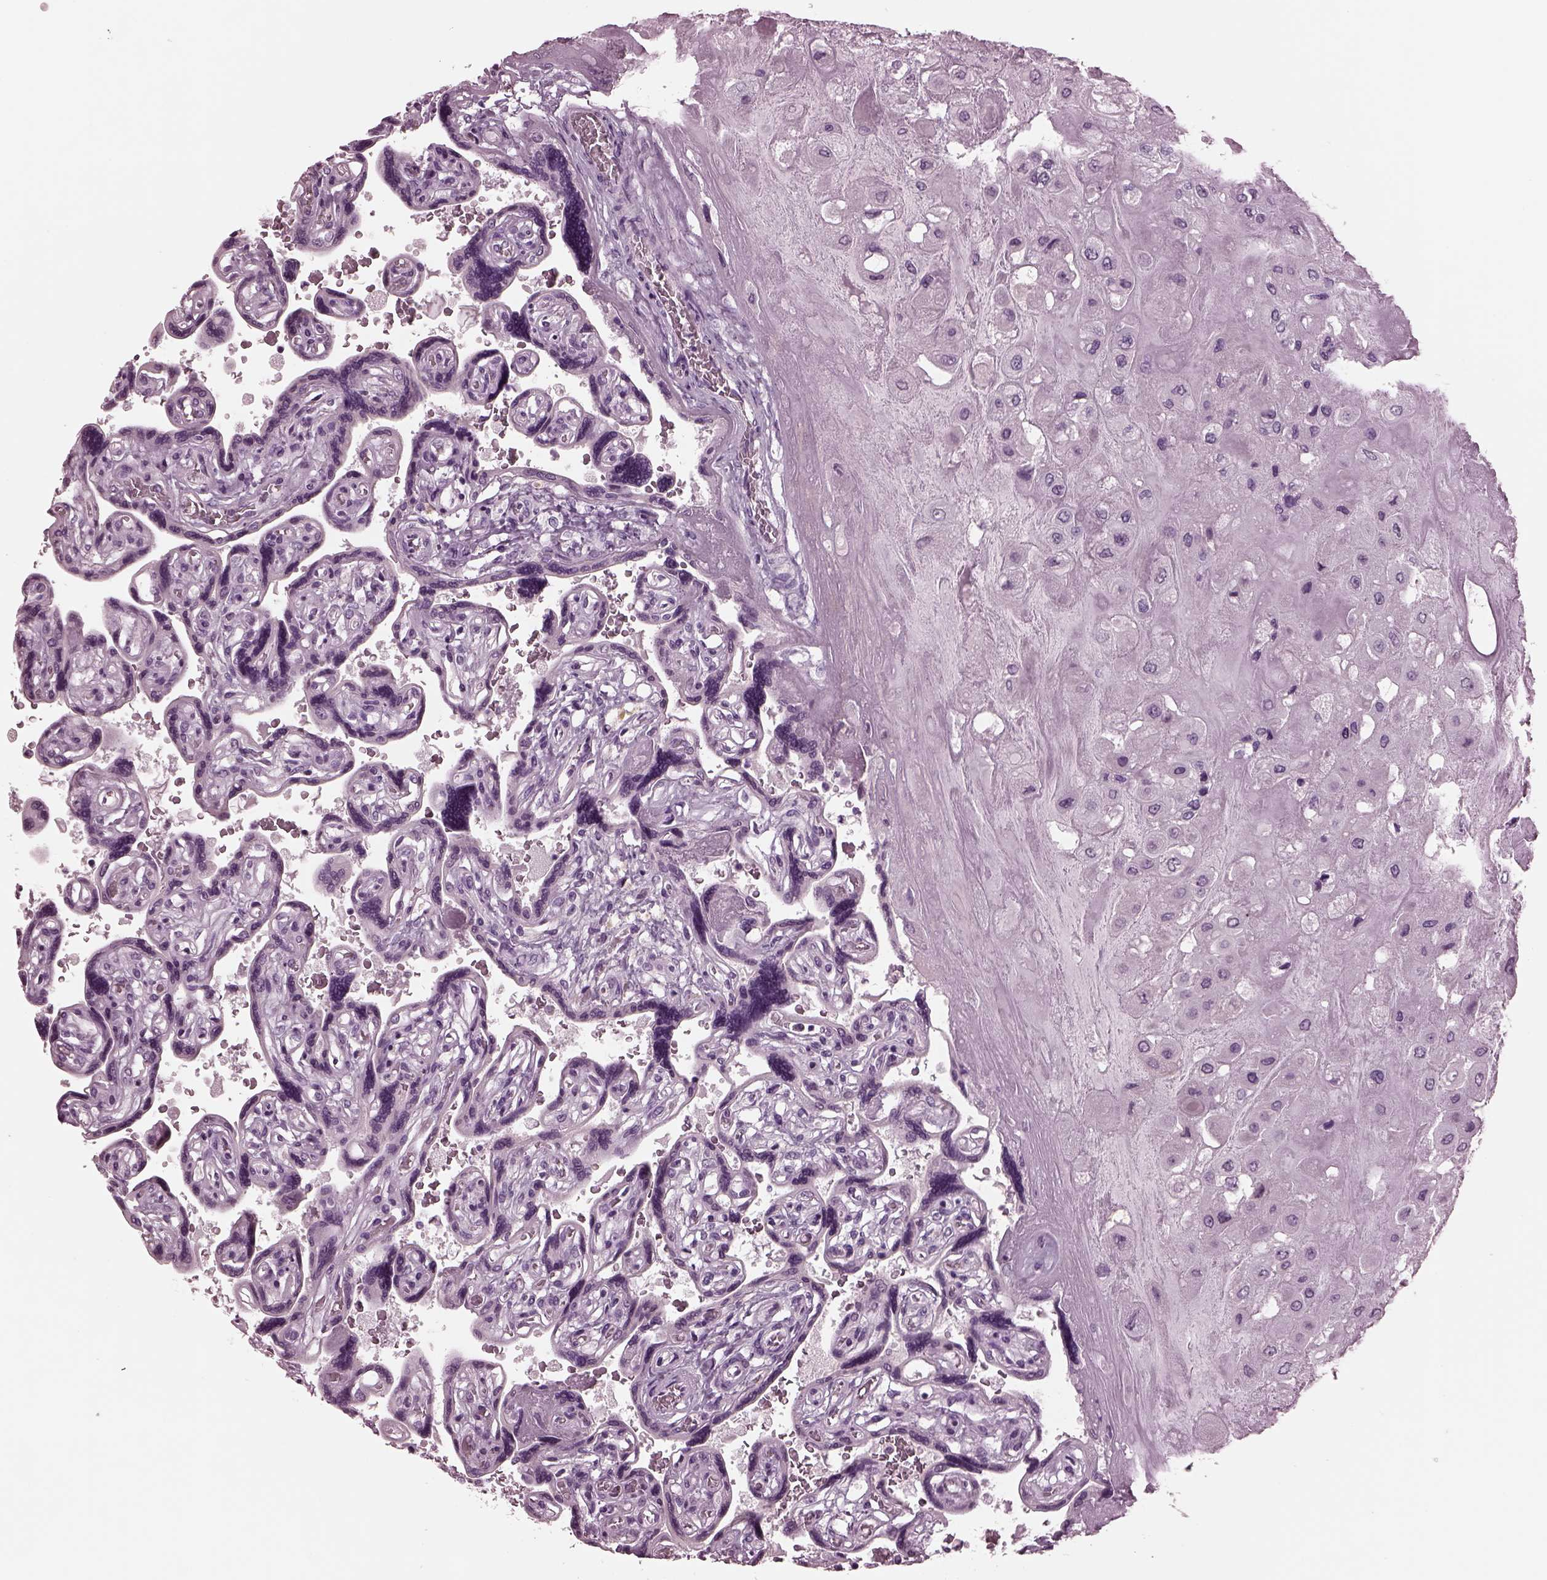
{"staining": {"intensity": "negative", "quantity": "none", "location": "none"}, "tissue": "placenta", "cell_type": "Decidual cells", "image_type": "normal", "snomed": [{"axis": "morphology", "description": "Normal tissue, NOS"}, {"axis": "topography", "description": "Placenta"}], "caption": "The immunohistochemistry (IHC) image has no significant staining in decidual cells of placenta.", "gene": "MIB2", "patient": {"sex": "female", "age": 32}}